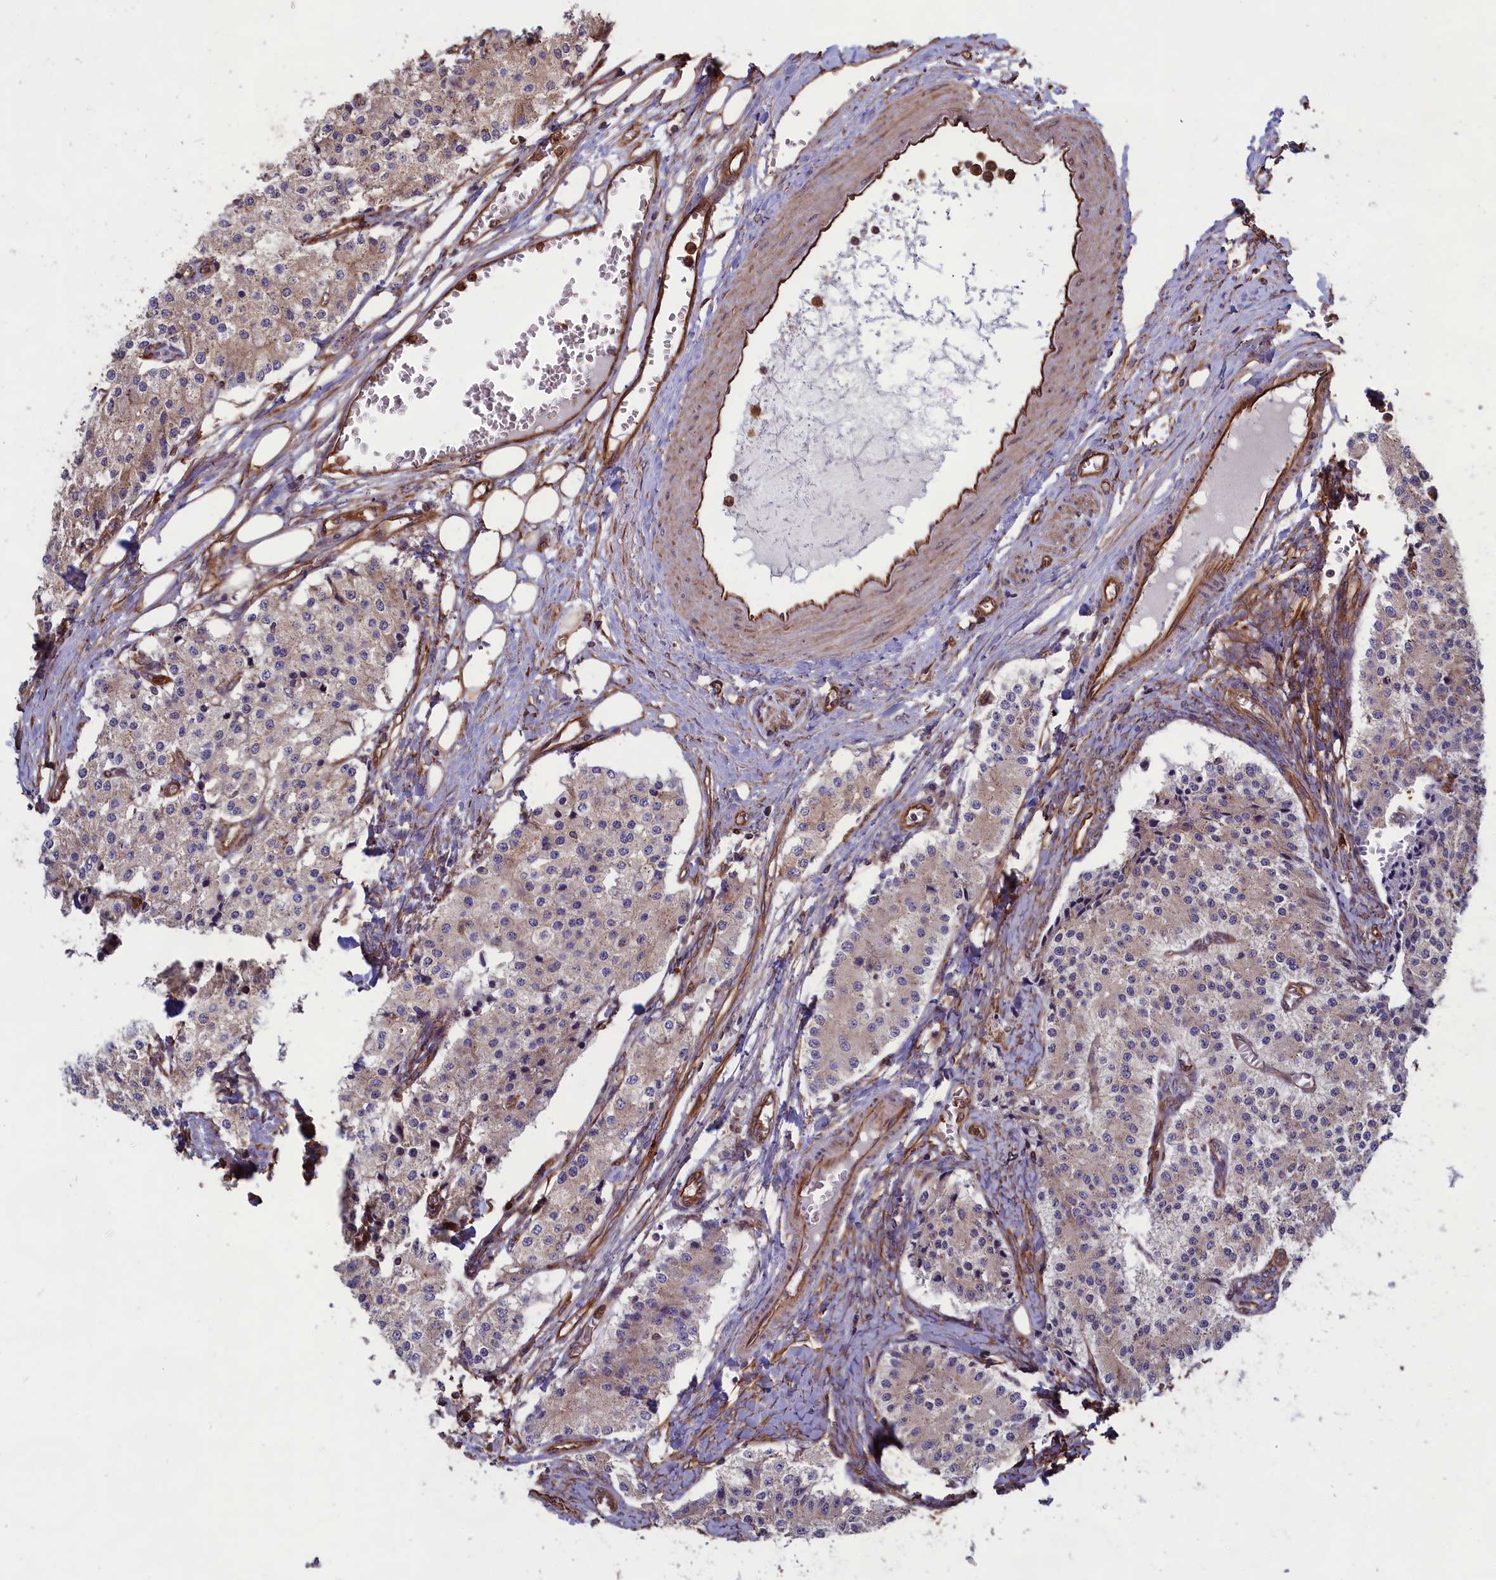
{"staining": {"intensity": "weak", "quantity": "<25%", "location": "cytoplasmic/membranous"}, "tissue": "carcinoid", "cell_type": "Tumor cells", "image_type": "cancer", "snomed": [{"axis": "morphology", "description": "Carcinoid, malignant, NOS"}, {"axis": "topography", "description": "Colon"}], "caption": "IHC micrograph of human malignant carcinoid stained for a protein (brown), which demonstrates no expression in tumor cells.", "gene": "CCDC124", "patient": {"sex": "female", "age": 52}}